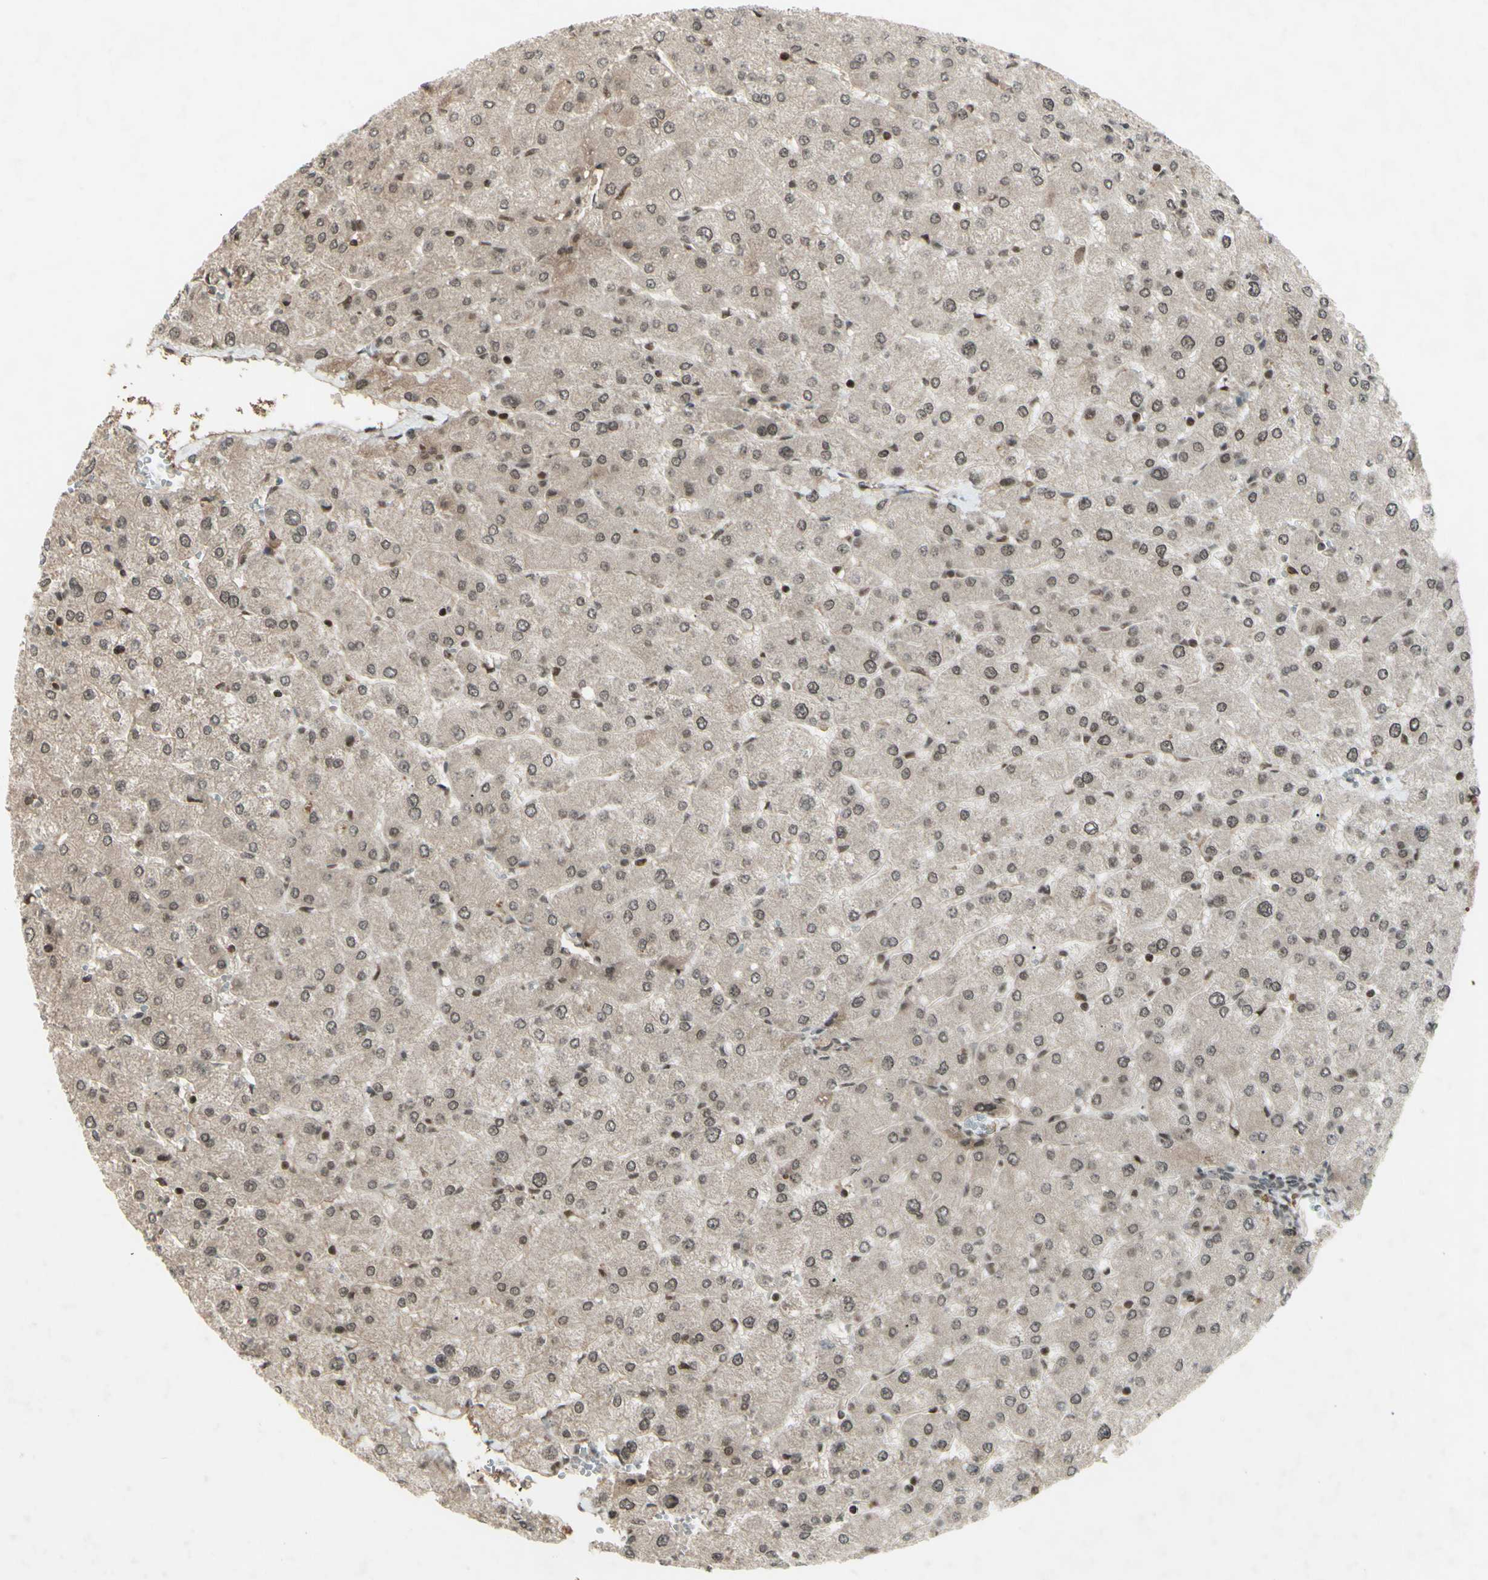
{"staining": {"intensity": "weak", "quantity": ">75%", "location": "cytoplasmic/membranous,nuclear"}, "tissue": "liver", "cell_type": "Cholangiocytes", "image_type": "normal", "snomed": [{"axis": "morphology", "description": "Normal tissue, NOS"}, {"axis": "topography", "description": "Liver"}], "caption": "Immunohistochemistry (IHC) of benign human liver displays low levels of weak cytoplasmic/membranous,nuclear positivity in about >75% of cholangiocytes.", "gene": "SNW1", "patient": {"sex": "male", "age": 55}}